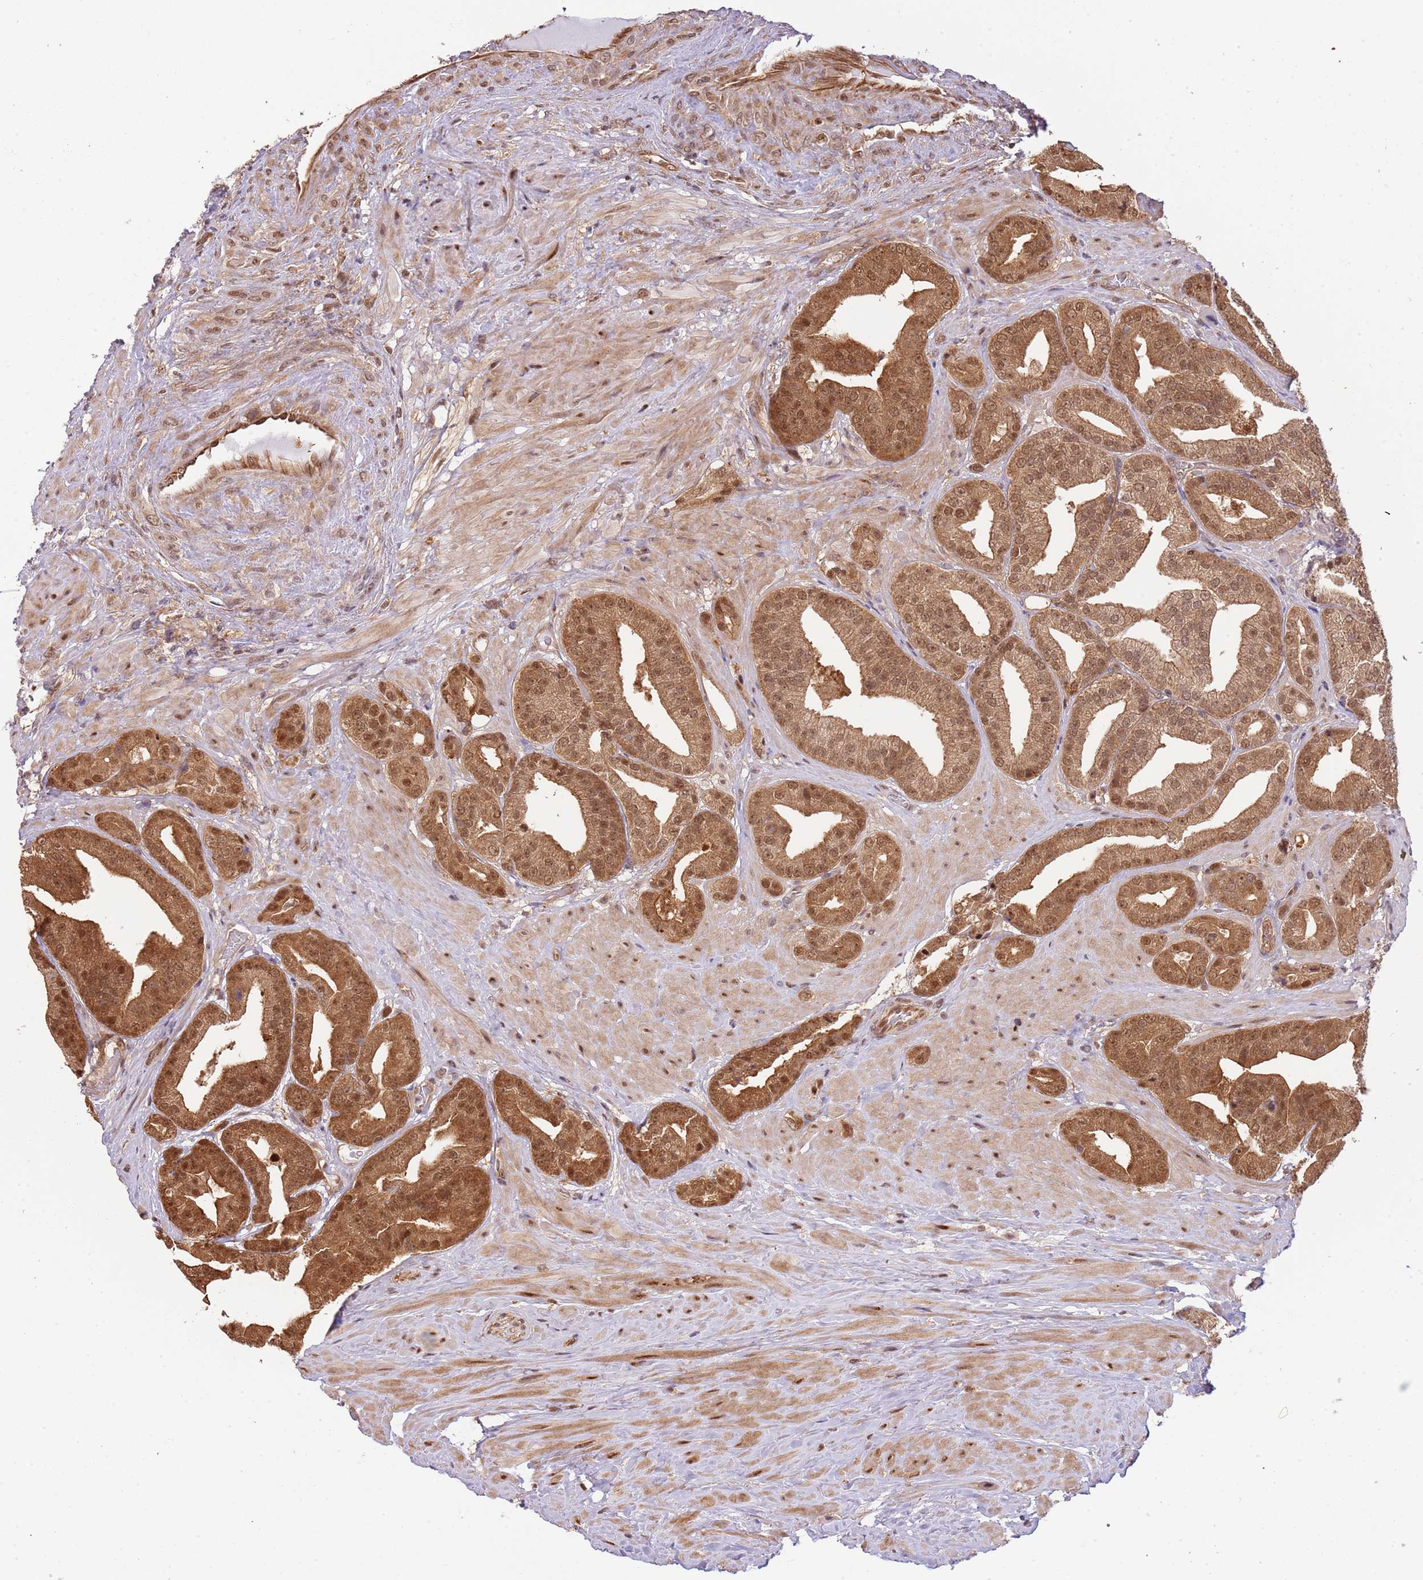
{"staining": {"intensity": "moderate", "quantity": ">75%", "location": "cytoplasmic/membranous,nuclear"}, "tissue": "prostate cancer", "cell_type": "Tumor cells", "image_type": "cancer", "snomed": [{"axis": "morphology", "description": "Adenocarcinoma, High grade"}, {"axis": "topography", "description": "Prostate"}], "caption": "Immunohistochemistry (IHC) micrograph of prostate cancer stained for a protein (brown), which displays medium levels of moderate cytoplasmic/membranous and nuclear expression in about >75% of tumor cells.", "gene": "PLSCR5", "patient": {"sex": "male", "age": 63}}